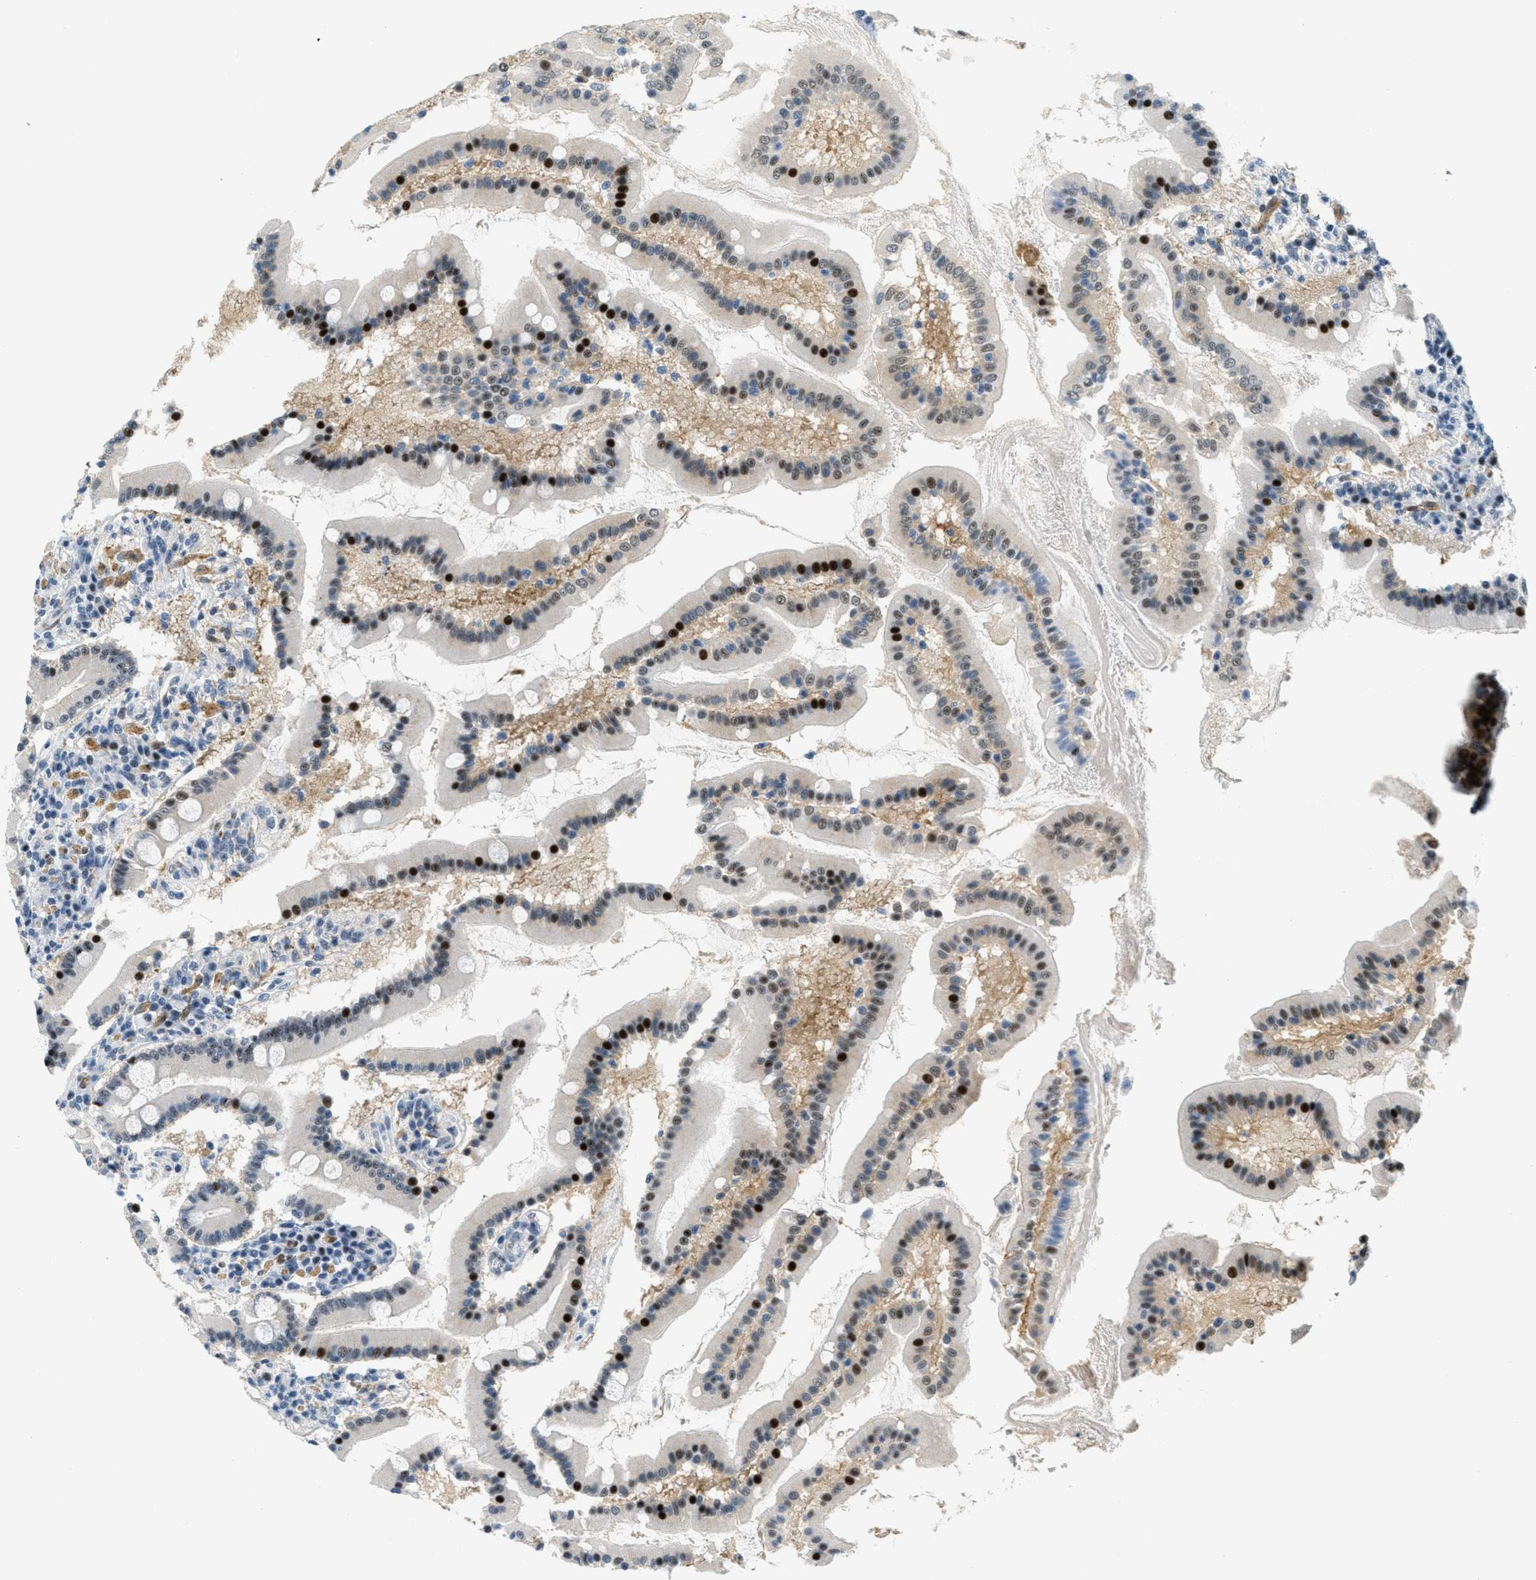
{"staining": {"intensity": "strong", "quantity": "25%-75%", "location": "nuclear"}, "tissue": "duodenum", "cell_type": "Glandular cells", "image_type": "normal", "snomed": [{"axis": "morphology", "description": "Normal tissue, NOS"}, {"axis": "topography", "description": "Duodenum"}], "caption": "Immunohistochemistry of unremarkable duodenum exhibits high levels of strong nuclear expression in about 25%-75% of glandular cells.", "gene": "ZDHHC23", "patient": {"sex": "male", "age": 50}}